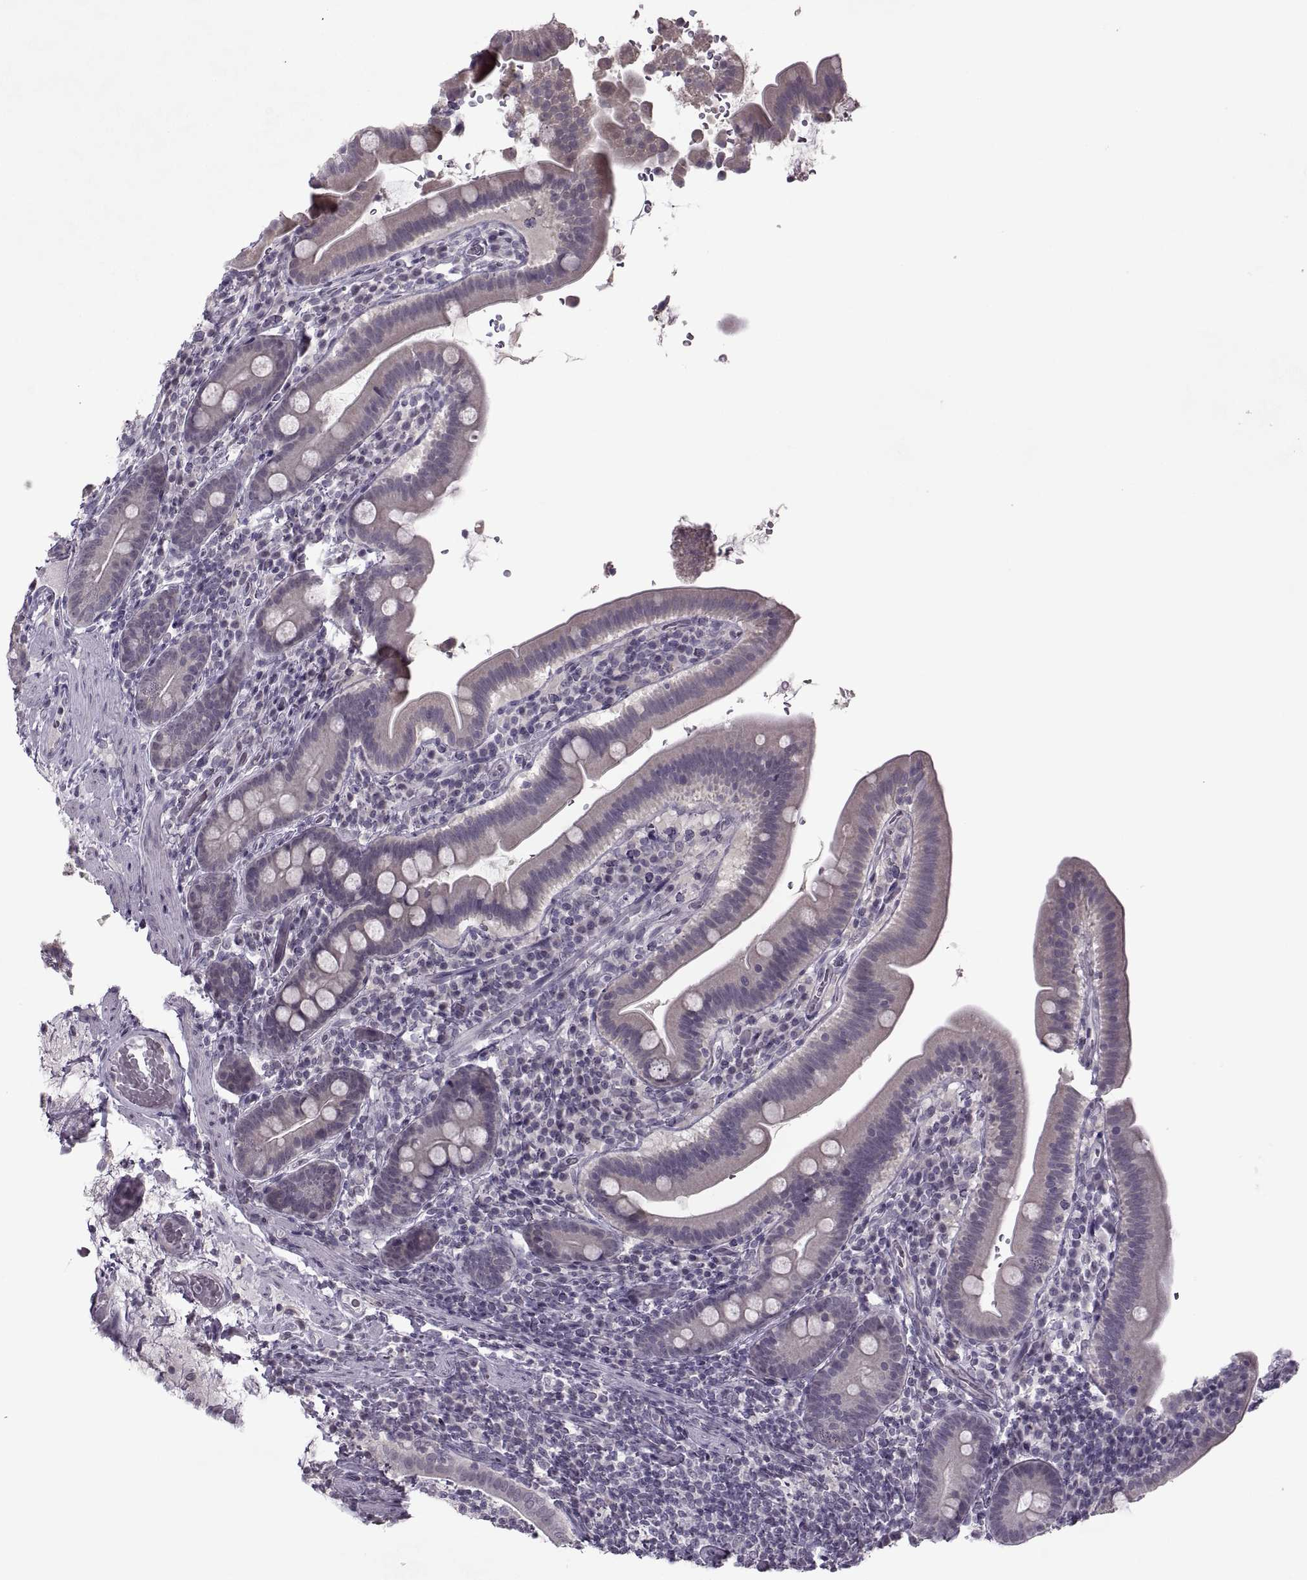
{"staining": {"intensity": "negative", "quantity": "none", "location": "none"}, "tissue": "small intestine", "cell_type": "Glandular cells", "image_type": "normal", "snomed": [{"axis": "morphology", "description": "Normal tissue, NOS"}, {"axis": "topography", "description": "Small intestine"}], "caption": "Immunohistochemistry histopathology image of normal human small intestine stained for a protein (brown), which reveals no staining in glandular cells. (DAB (3,3'-diaminobenzidine) IHC, high magnification).", "gene": "MGAT4D", "patient": {"sex": "male", "age": 26}}